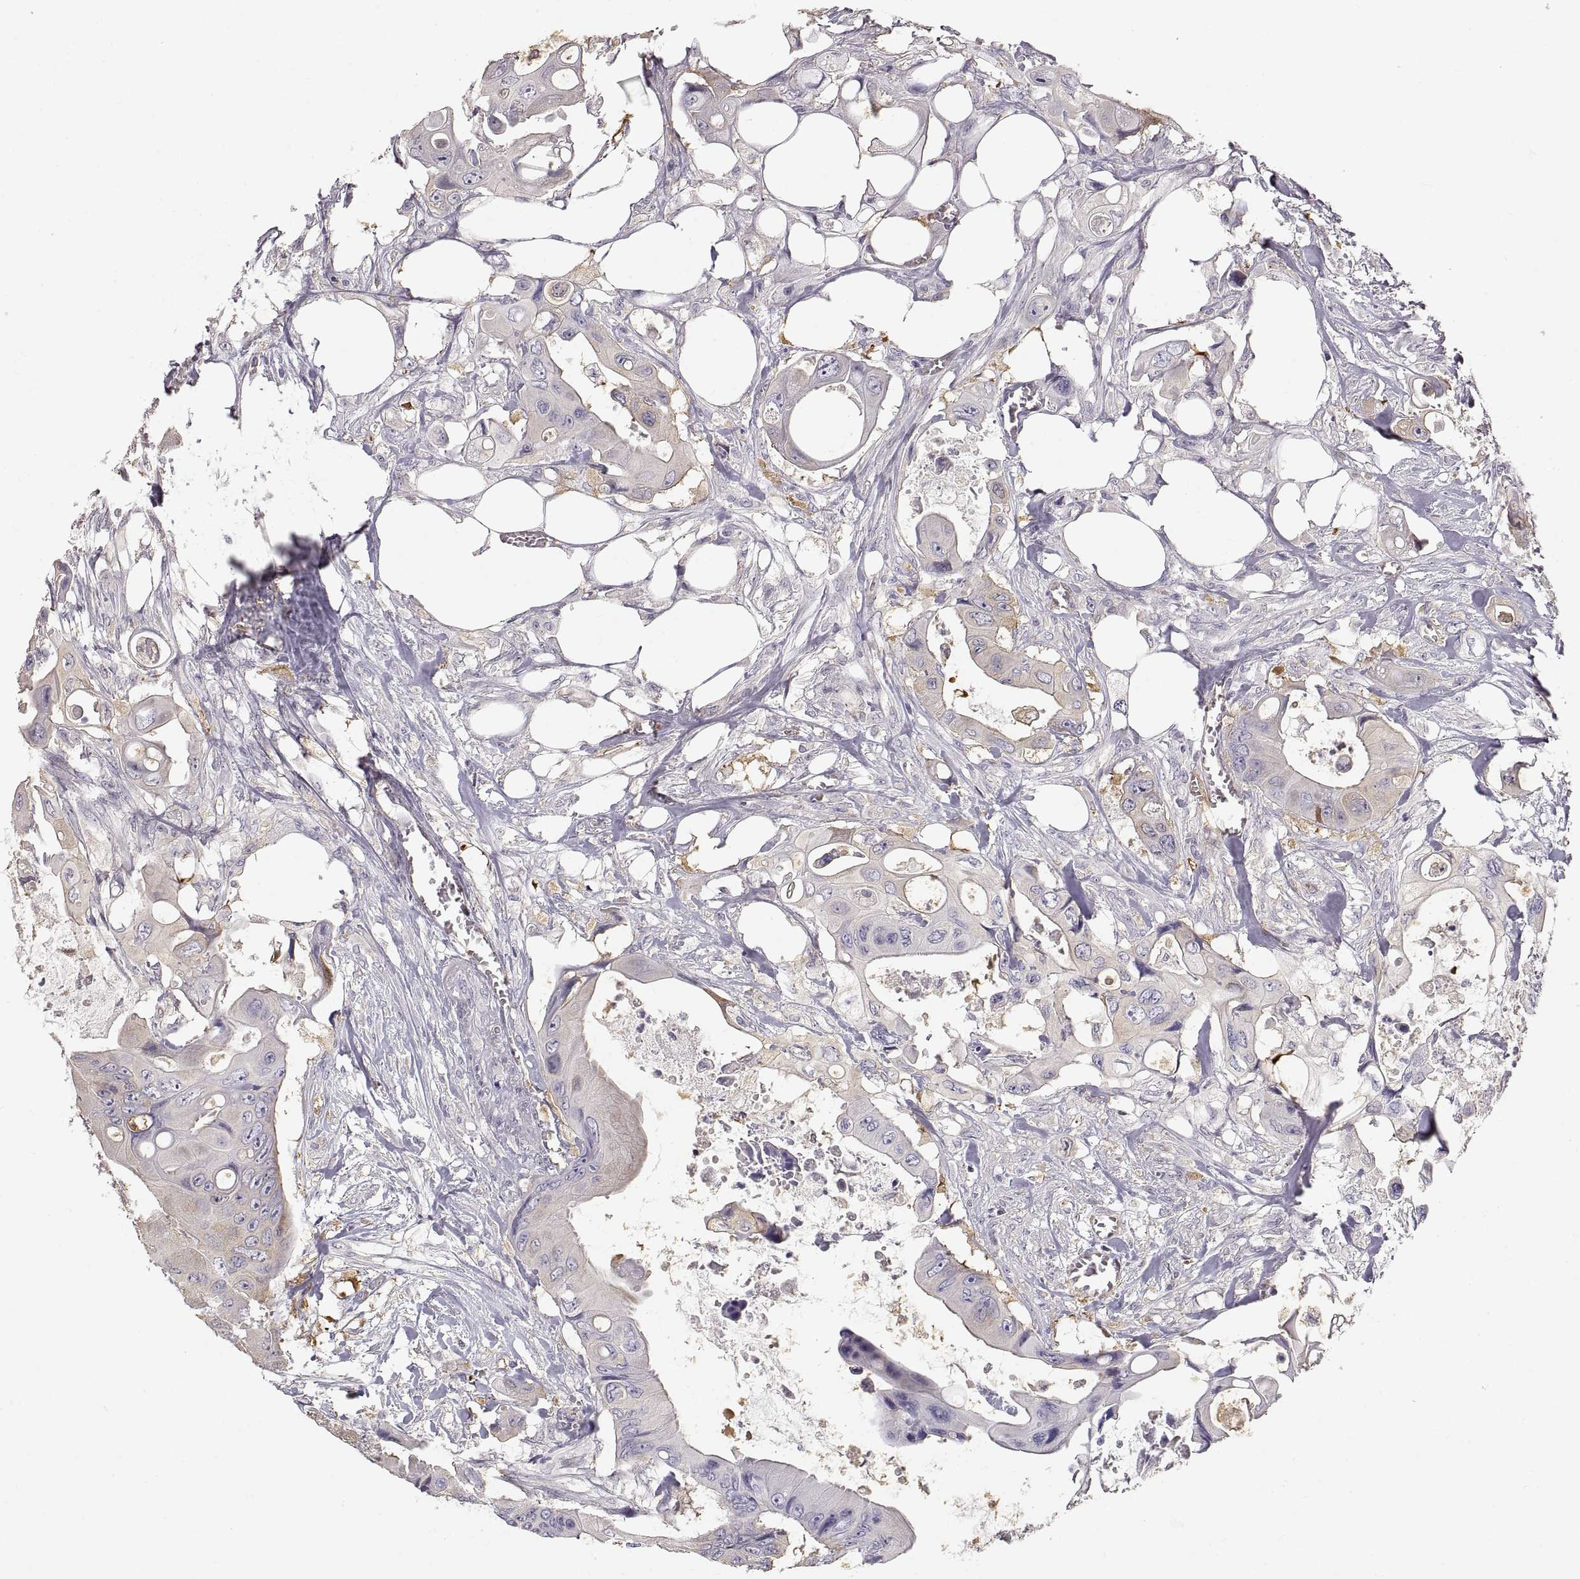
{"staining": {"intensity": "weak", "quantity": "25%-75%", "location": "cytoplasmic/membranous"}, "tissue": "colorectal cancer", "cell_type": "Tumor cells", "image_type": "cancer", "snomed": [{"axis": "morphology", "description": "Adenocarcinoma, NOS"}, {"axis": "topography", "description": "Rectum"}], "caption": "Brown immunohistochemical staining in human colorectal cancer (adenocarcinoma) exhibits weak cytoplasmic/membranous positivity in approximately 25%-75% of tumor cells.", "gene": "HSP90AB1", "patient": {"sex": "male", "age": 63}}